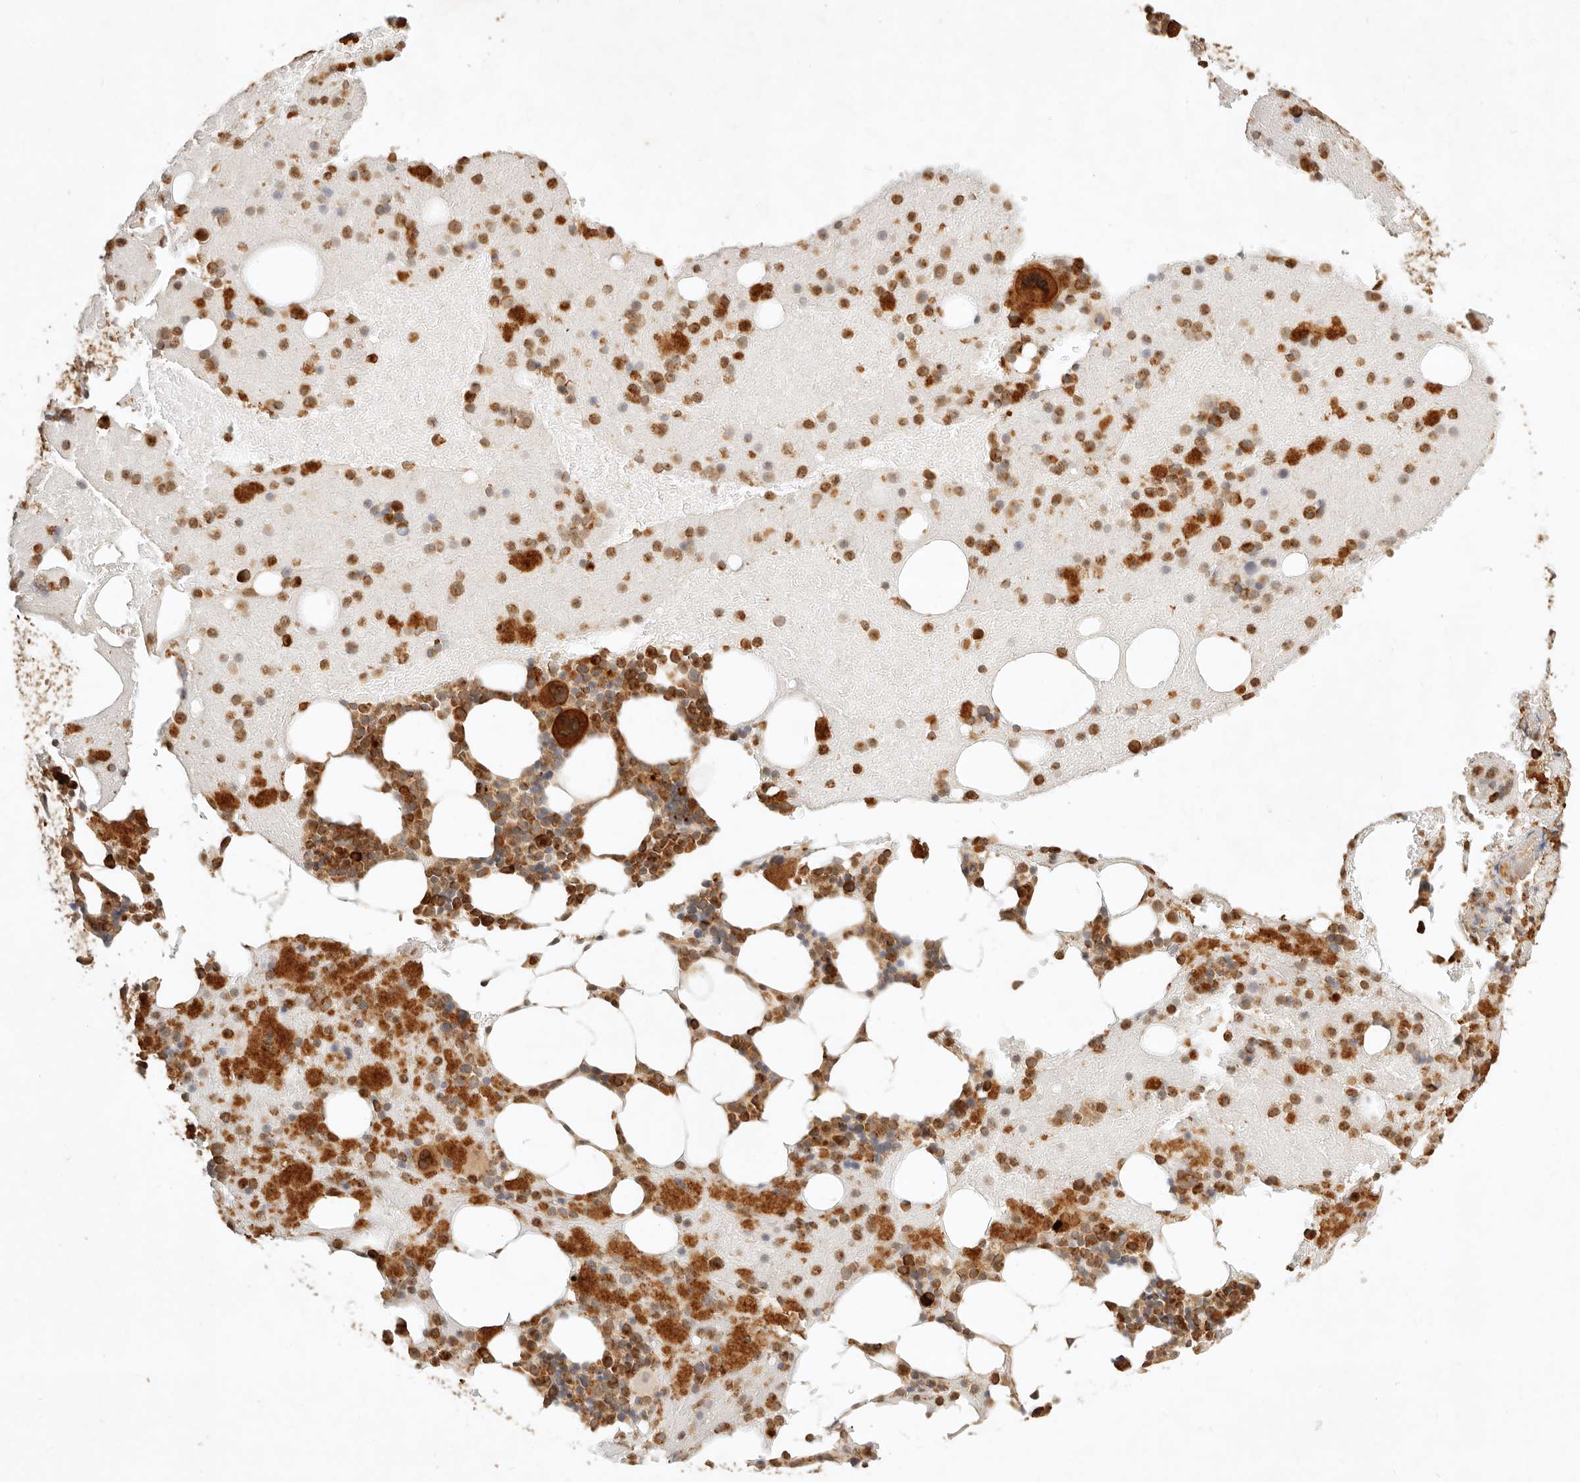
{"staining": {"intensity": "strong", "quantity": ">75%", "location": "cytoplasmic/membranous"}, "tissue": "bone marrow", "cell_type": "Hematopoietic cells", "image_type": "normal", "snomed": [{"axis": "morphology", "description": "Normal tissue, NOS"}, {"axis": "topography", "description": "Bone marrow"}], "caption": "Benign bone marrow reveals strong cytoplasmic/membranous expression in about >75% of hematopoietic cells, visualized by immunohistochemistry. The staining was performed using DAB to visualize the protein expression in brown, while the nuclei were stained in blue with hematoxylin (Magnification: 20x).", "gene": "KIF2B", "patient": {"sex": "female", "age": 54}}